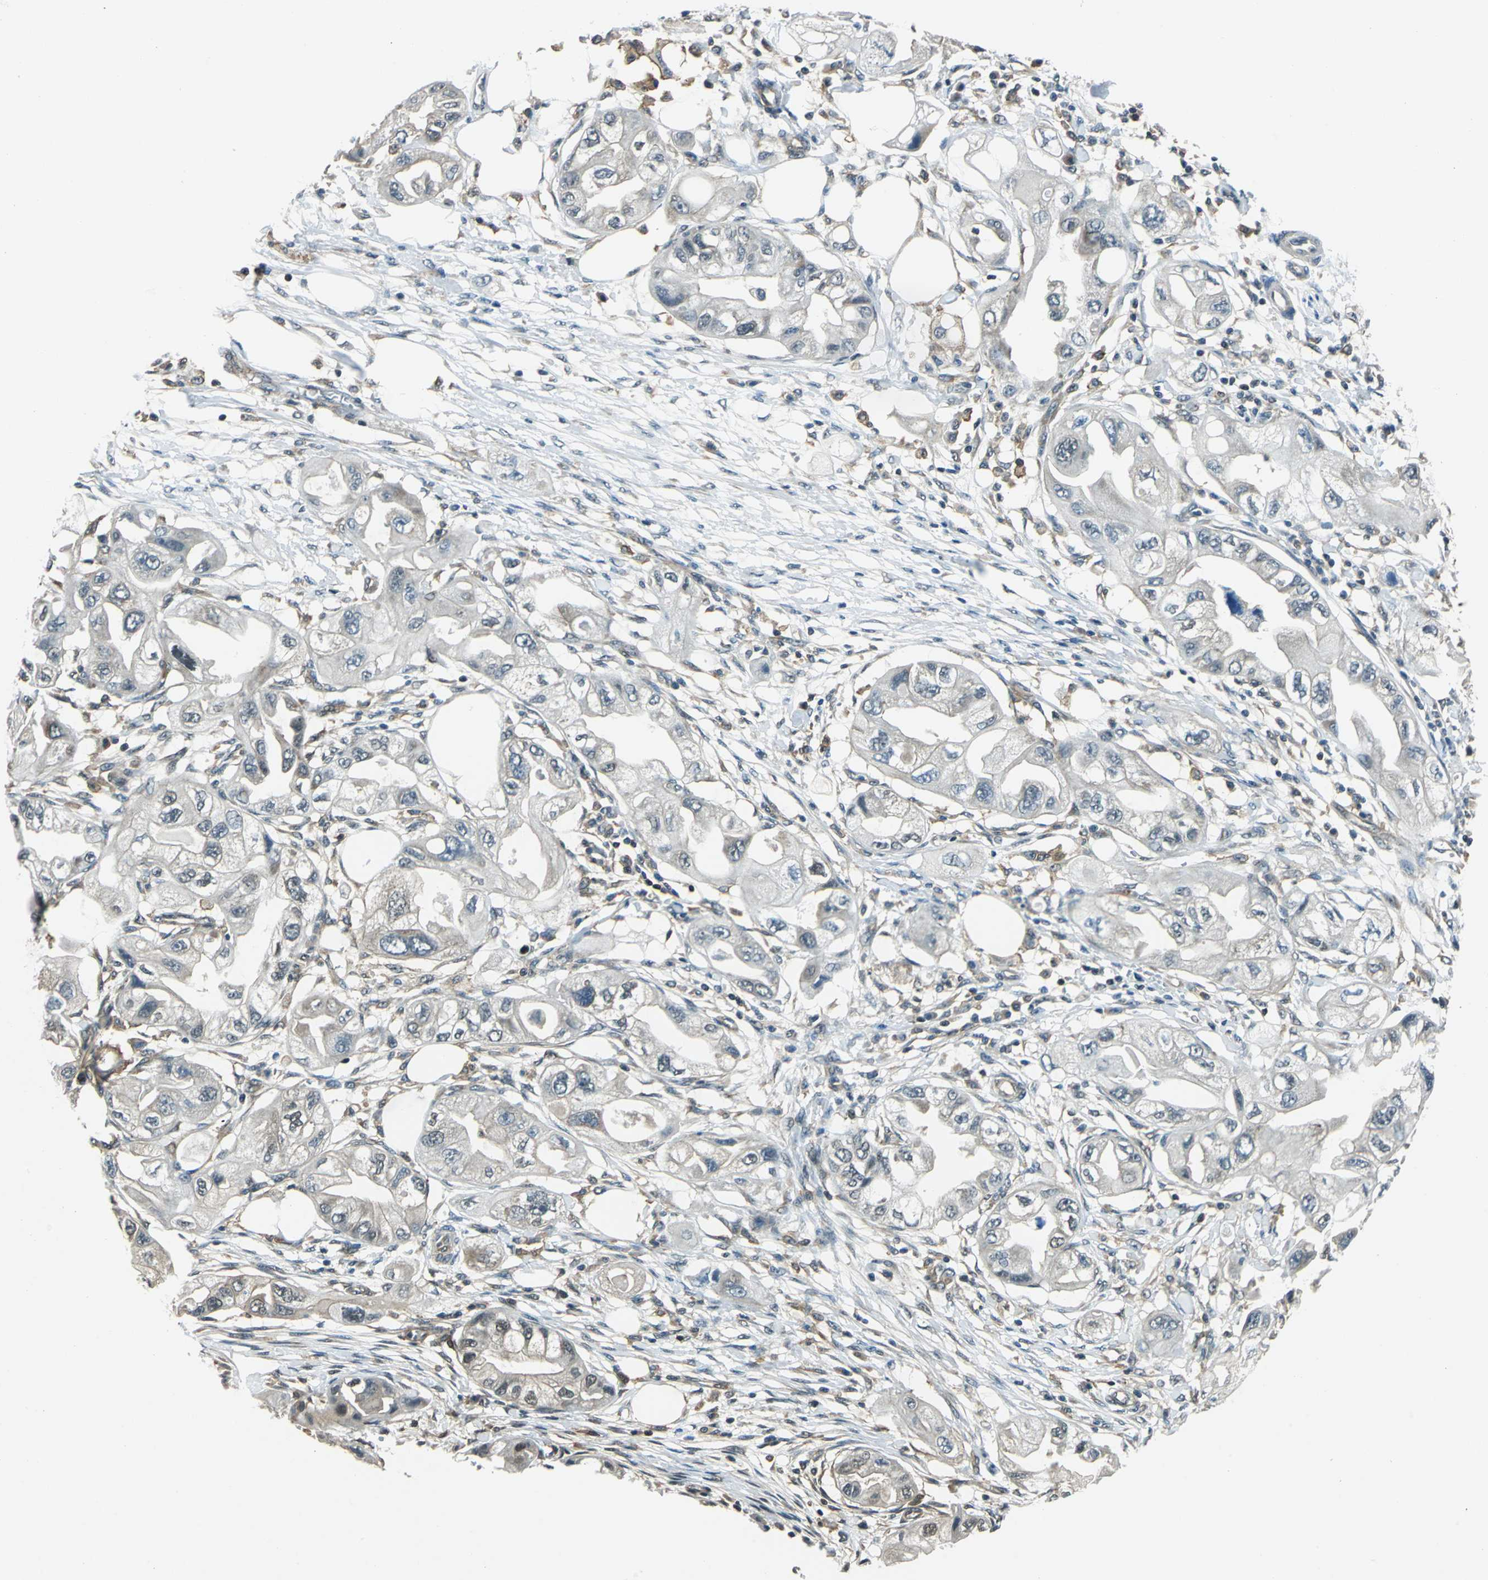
{"staining": {"intensity": "weak", "quantity": "25%-75%", "location": "cytoplasmic/membranous"}, "tissue": "endometrial cancer", "cell_type": "Tumor cells", "image_type": "cancer", "snomed": [{"axis": "morphology", "description": "Adenocarcinoma, NOS"}, {"axis": "topography", "description": "Endometrium"}], "caption": "Immunohistochemical staining of endometrial cancer exhibits low levels of weak cytoplasmic/membranous protein expression in about 25%-75% of tumor cells.", "gene": "ARPC3", "patient": {"sex": "female", "age": 67}}